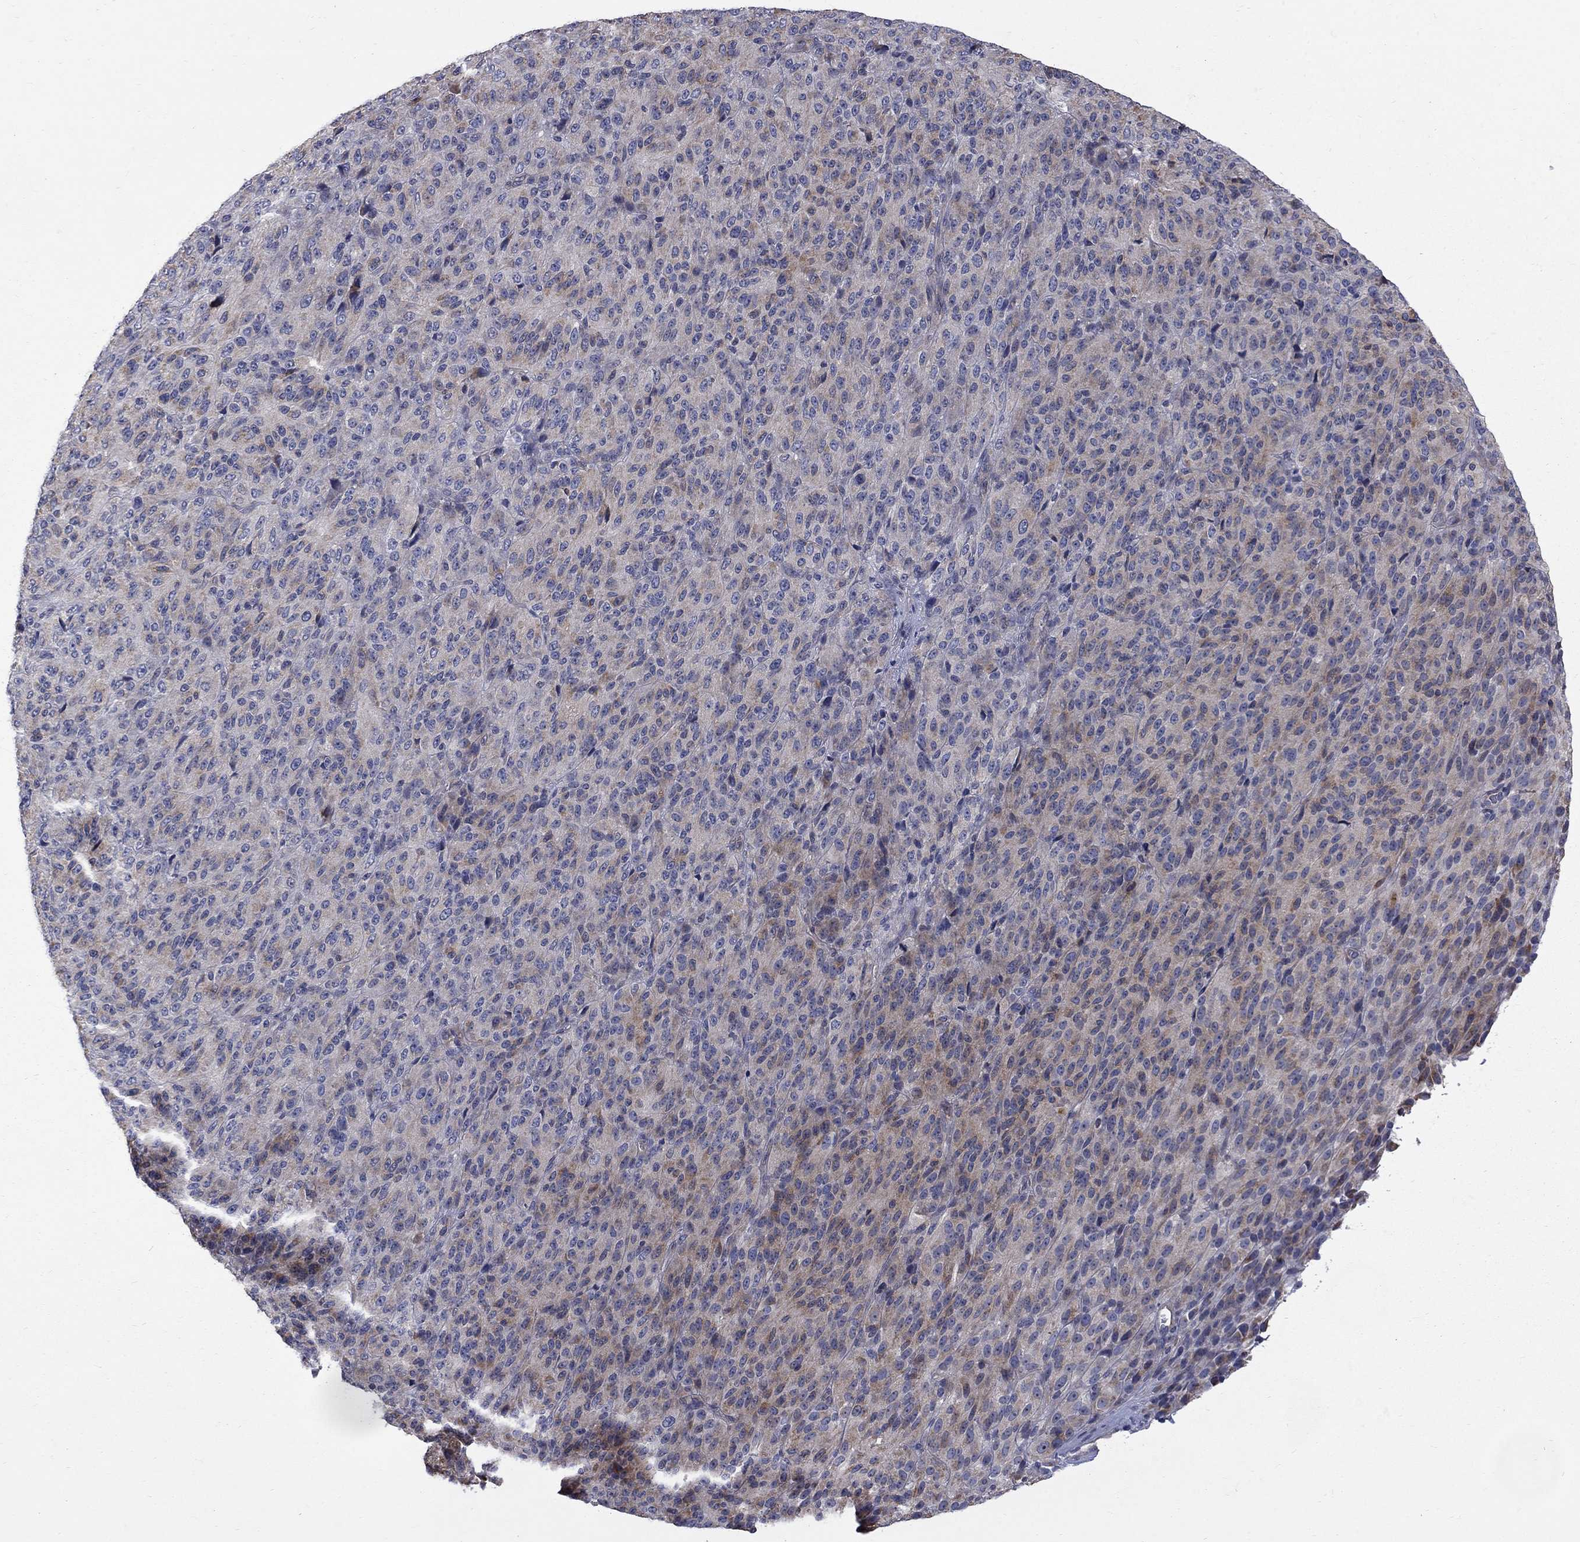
{"staining": {"intensity": "weak", "quantity": "<25%", "location": "cytoplasmic/membranous"}, "tissue": "melanoma", "cell_type": "Tumor cells", "image_type": "cancer", "snomed": [{"axis": "morphology", "description": "Malignant melanoma, Metastatic site"}, {"axis": "topography", "description": "Brain"}], "caption": "The immunohistochemistry micrograph has no significant expression in tumor cells of melanoma tissue.", "gene": "SH2B1", "patient": {"sex": "female", "age": 56}}